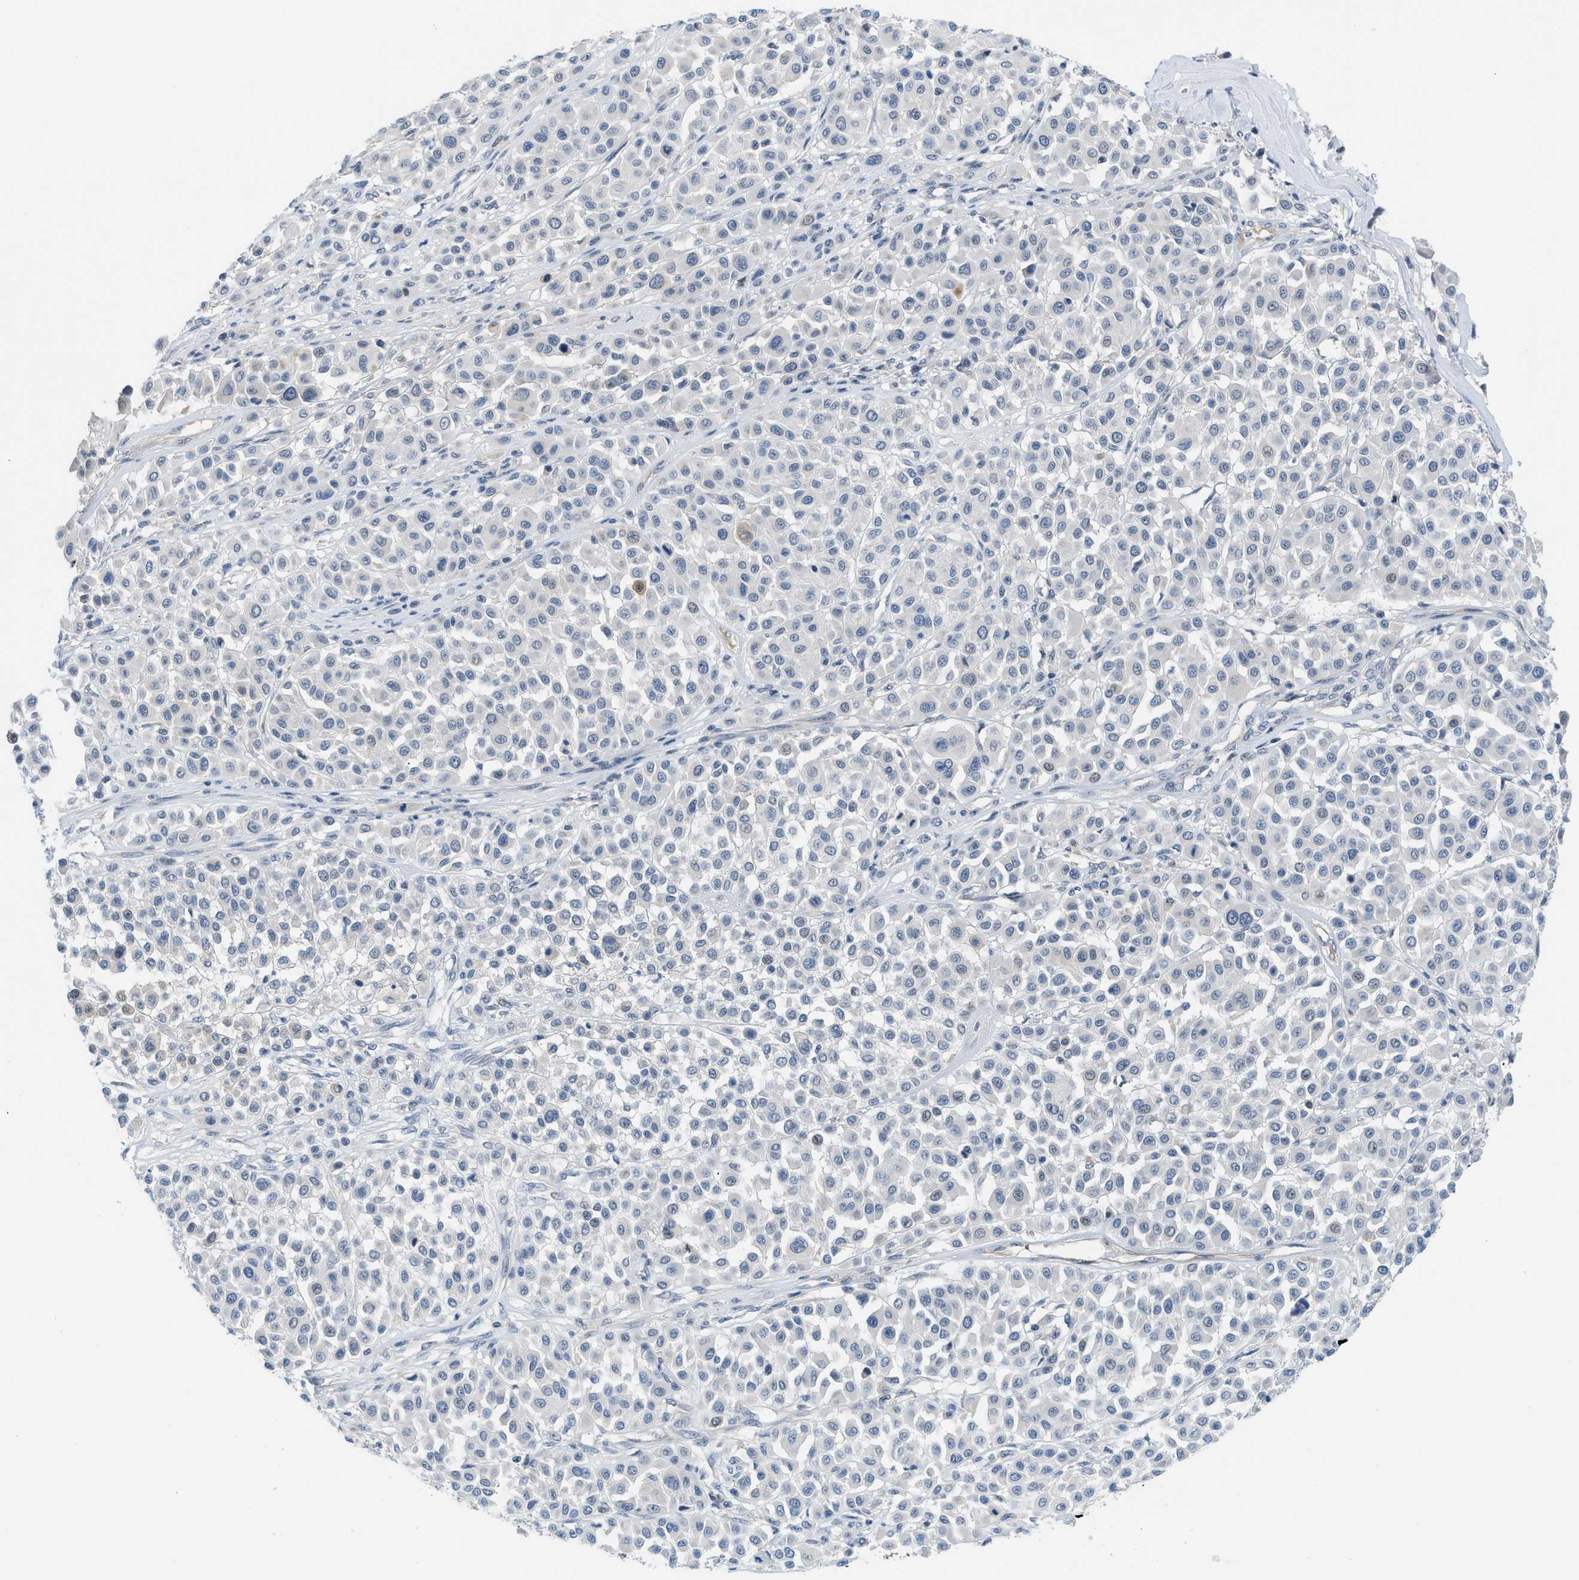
{"staining": {"intensity": "negative", "quantity": "none", "location": "none"}, "tissue": "melanoma", "cell_type": "Tumor cells", "image_type": "cancer", "snomed": [{"axis": "morphology", "description": "Malignant melanoma, Metastatic site"}, {"axis": "topography", "description": "Soft tissue"}], "caption": "Image shows no protein positivity in tumor cells of malignant melanoma (metastatic site) tissue.", "gene": "PSAT1", "patient": {"sex": "male", "age": 41}}